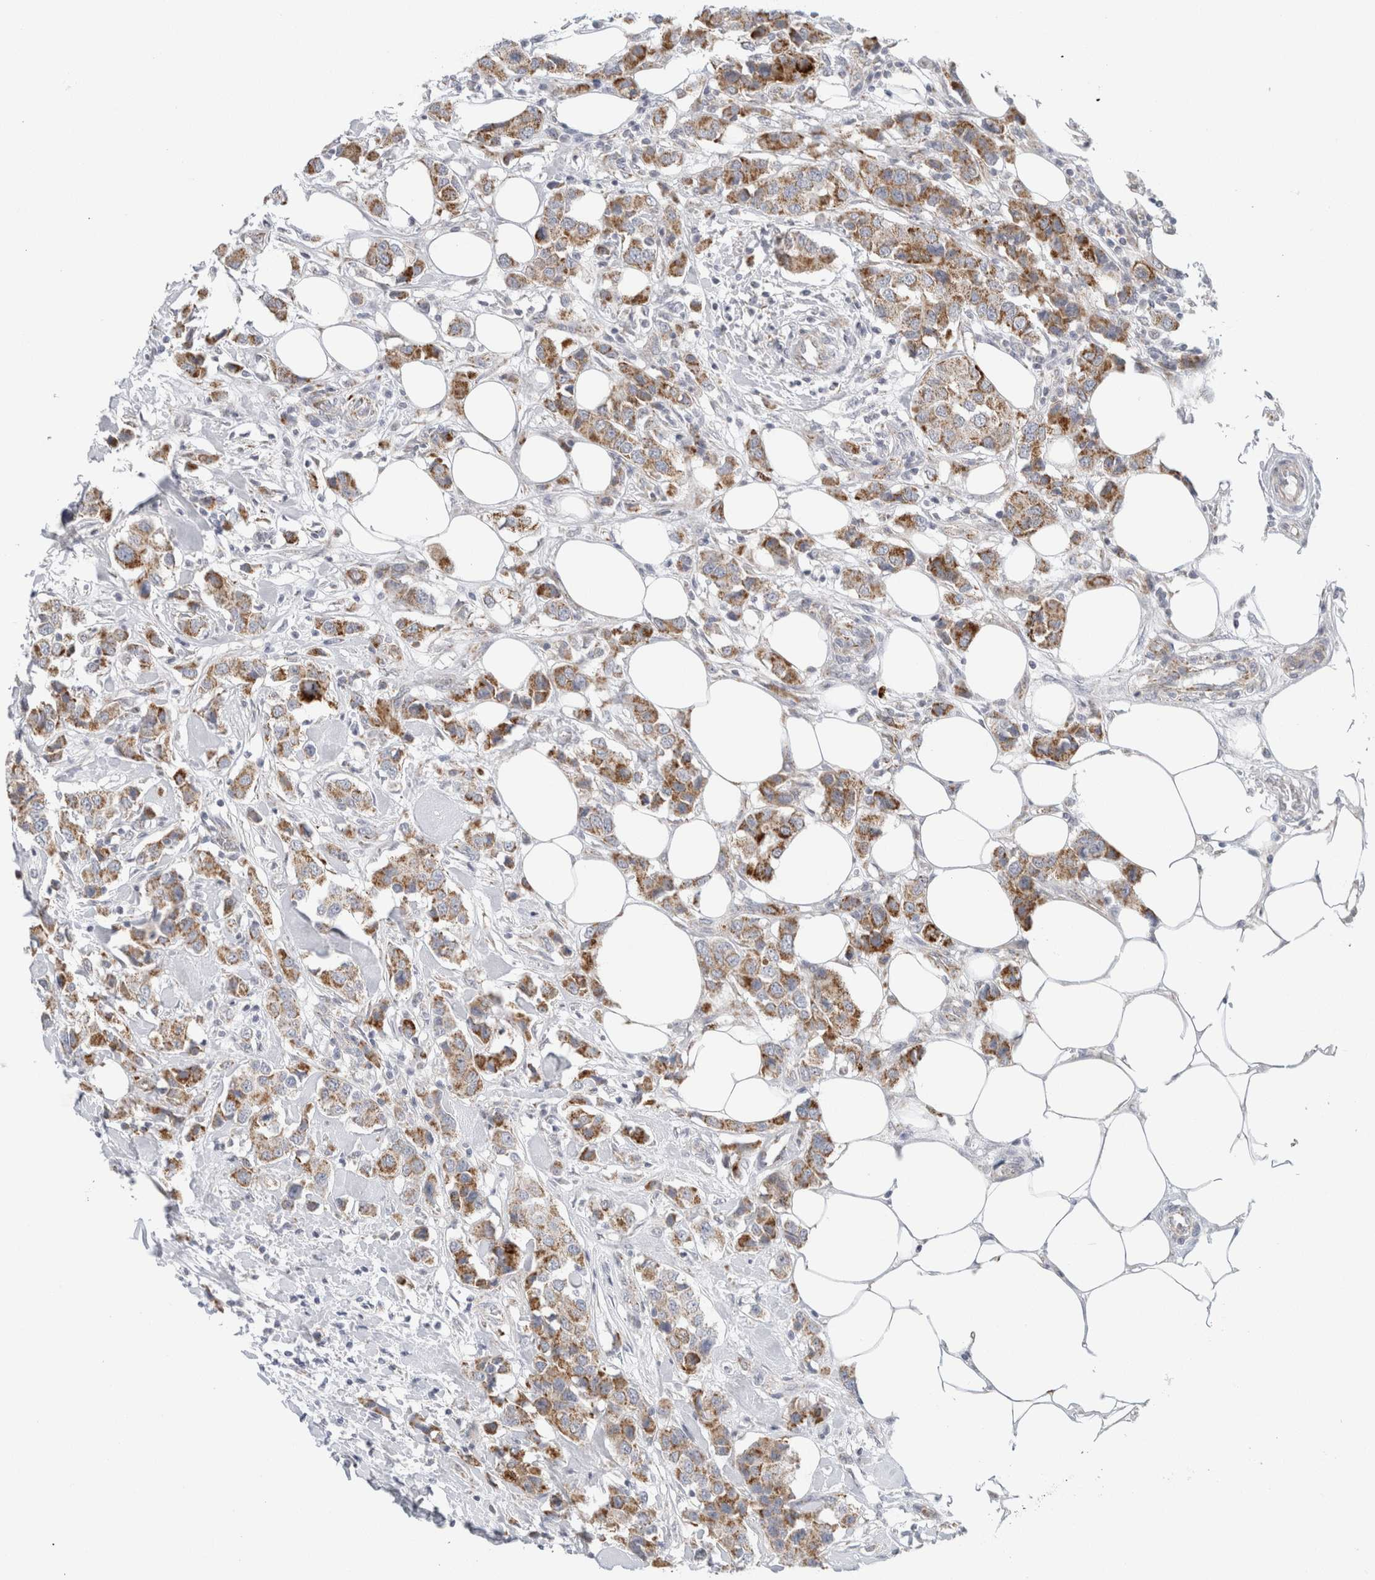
{"staining": {"intensity": "moderate", "quantity": ">75%", "location": "cytoplasmic/membranous"}, "tissue": "breast cancer", "cell_type": "Tumor cells", "image_type": "cancer", "snomed": [{"axis": "morphology", "description": "Normal tissue, NOS"}, {"axis": "morphology", "description": "Duct carcinoma"}, {"axis": "topography", "description": "Breast"}], "caption": "This is an image of immunohistochemistry staining of breast cancer (invasive ductal carcinoma), which shows moderate positivity in the cytoplasmic/membranous of tumor cells.", "gene": "FAHD1", "patient": {"sex": "female", "age": 50}}